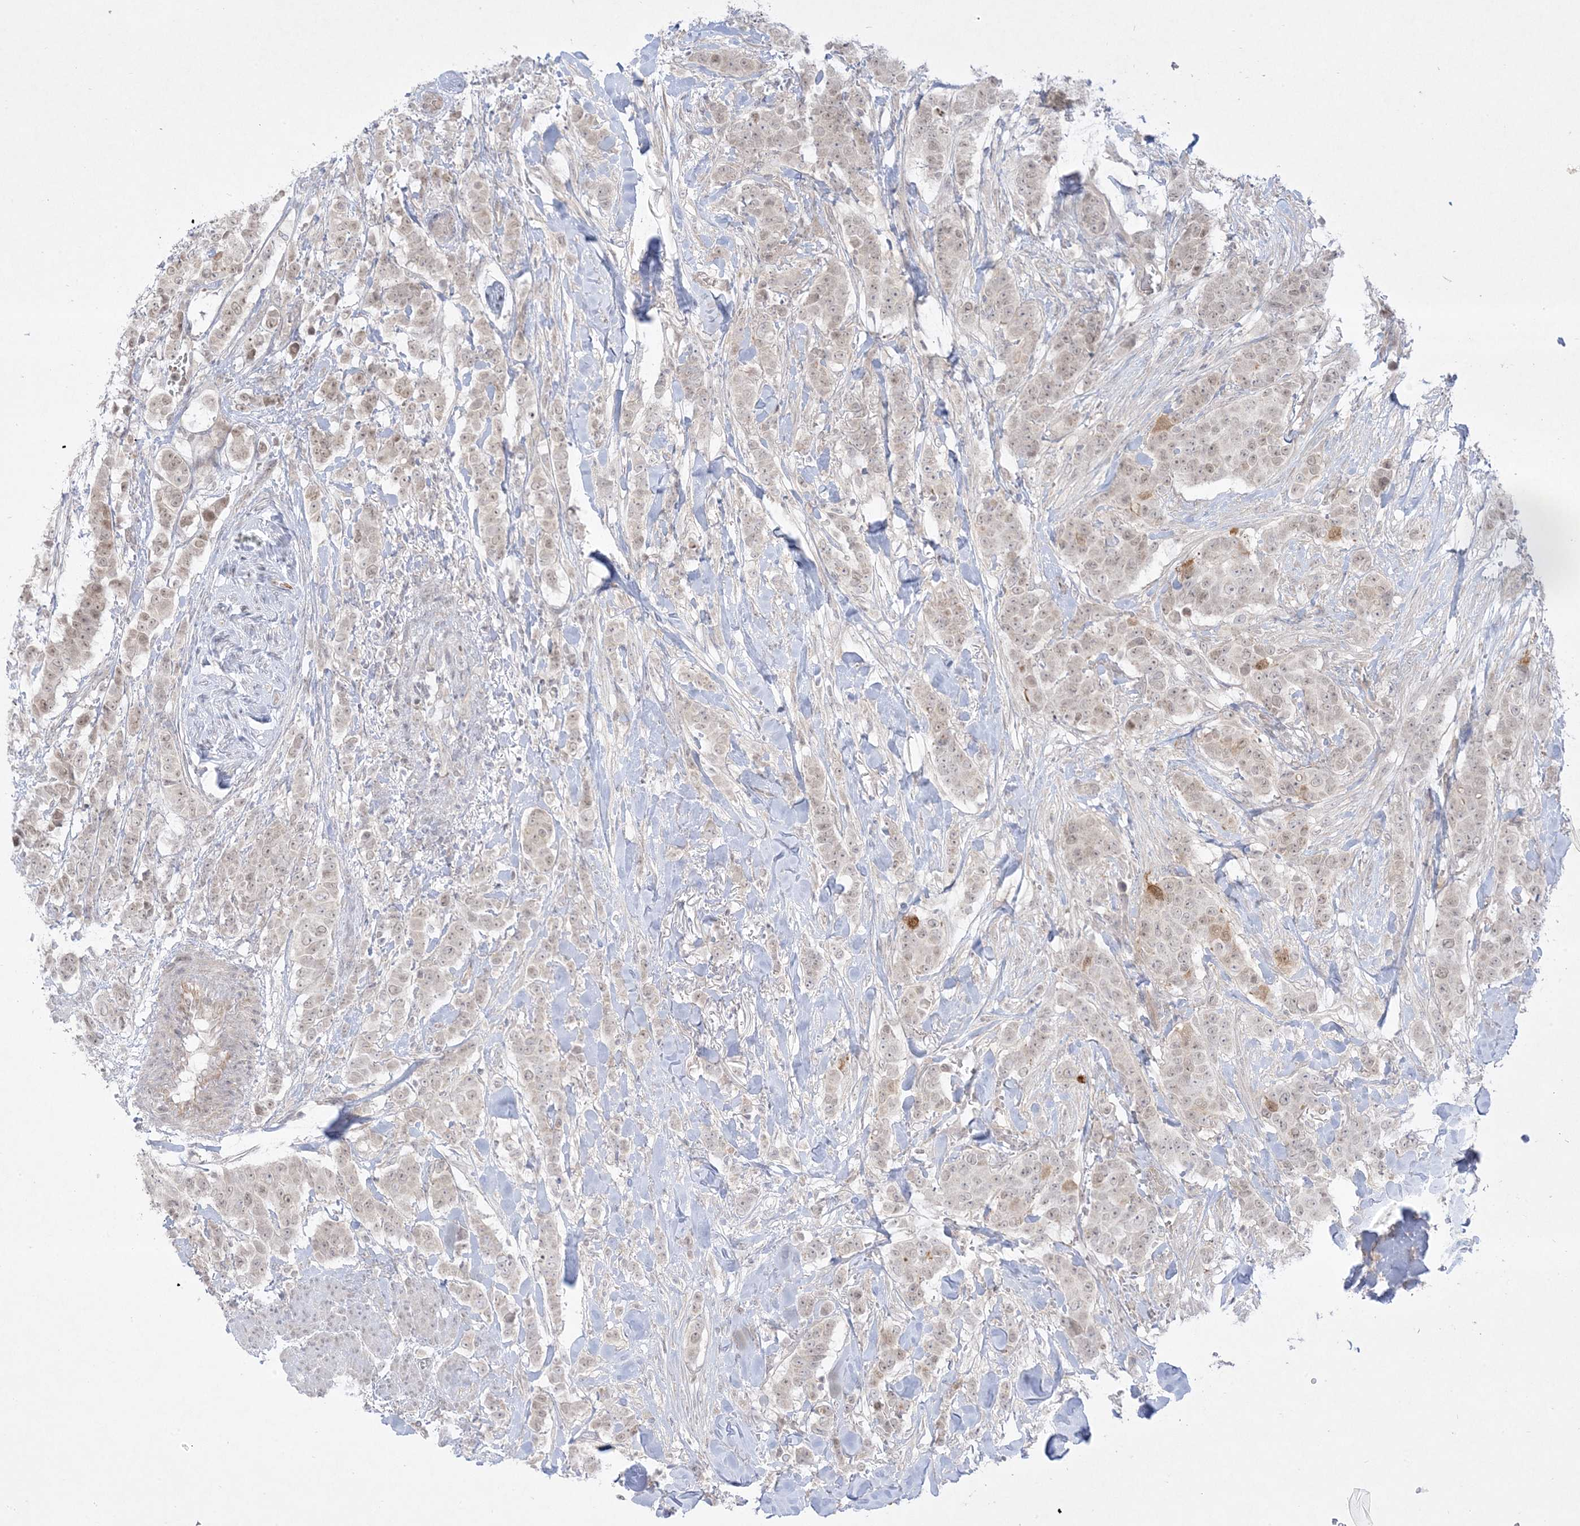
{"staining": {"intensity": "weak", "quantity": "25%-75%", "location": "nuclear"}, "tissue": "breast cancer", "cell_type": "Tumor cells", "image_type": "cancer", "snomed": [{"axis": "morphology", "description": "Duct carcinoma"}, {"axis": "topography", "description": "Breast"}], "caption": "Brown immunohistochemical staining in breast intraductal carcinoma displays weak nuclear staining in approximately 25%-75% of tumor cells.", "gene": "PTK6", "patient": {"sex": "female", "age": 40}}